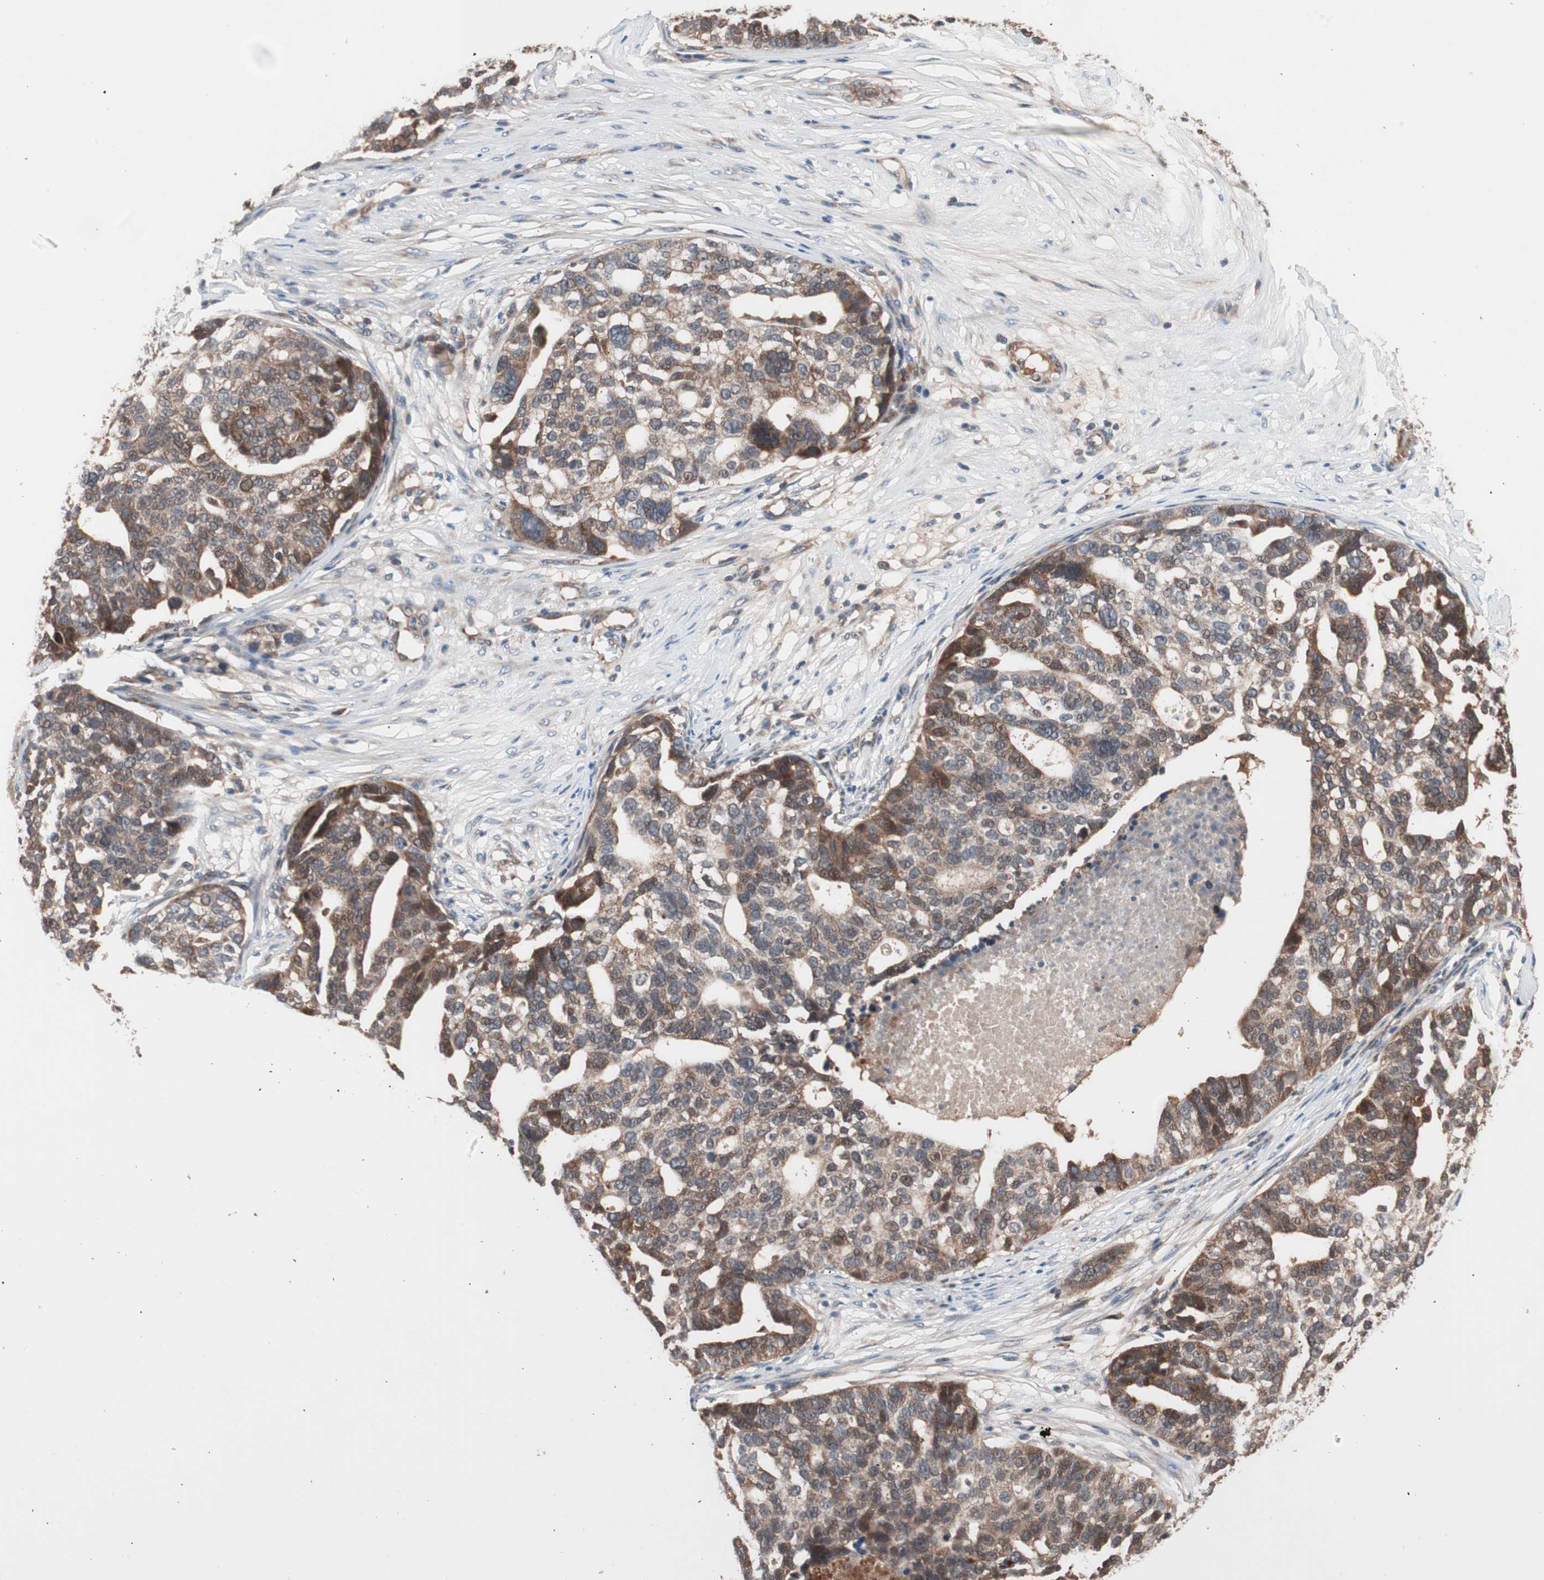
{"staining": {"intensity": "strong", "quantity": ">75%", "location": "cytoplasmic/membranous,nuclear"}, "tissue": "ovarian cancer", "cell_type": "Tumor cells", "image_type": "cancer", "snomed": [{"axis": "morphology", "description": "Cystadenocarcinoma, serous, NOS"}, {"axis": "topography", "description": "Ovary"}], "caption": "DAB immunohistochemical staining of human ovarian cancer (serous cystadenocarcinoma) demonstrates strong cytoplasmic/membranous and nuclear protein expression in about >75% of tumor cells.", "gene": "HMBS", "patient": {"sex": "female", "age": 59}}